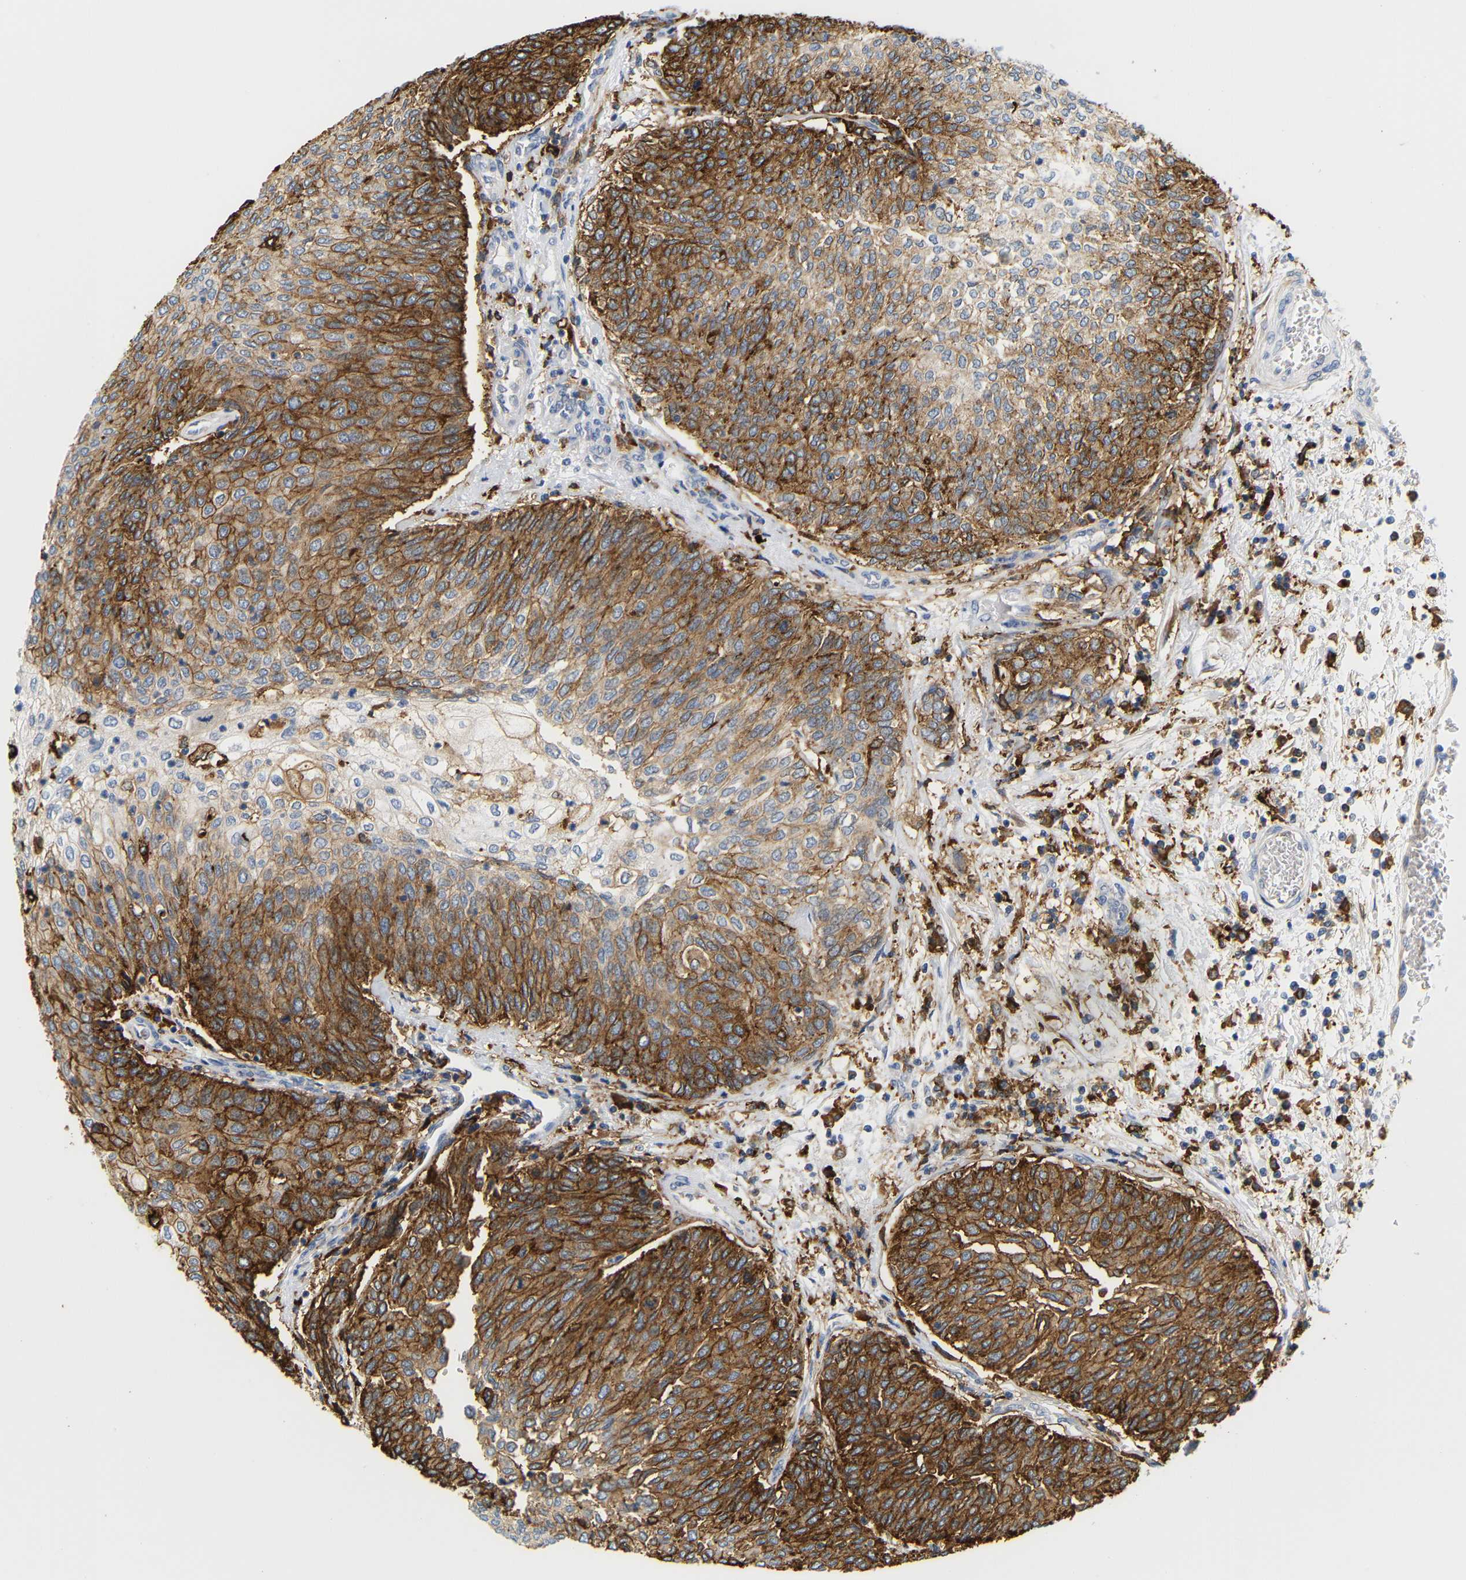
{"staining": {"intensity": "moderate", "quantity": ">75%", "location": "cytoplasmic/membranous"}, "tissue": "urothelial cancer", "cell_type": "Tumor cells", "image_type": "cancer", "snomed": [{"axis": "morphology", "description": "Urothelial carcinoma, Low grade"}, {"axis": "topography", "description": "Urinary bladder"}], "caption": "Brown immunohistochemical staining in human urothelial cancer reveals moderate cytoplasmic/membranous staining in about >75% of tumor cells.", "gene": "HLA-DQB1", "patient": {"sex": "female", "age": 79}}